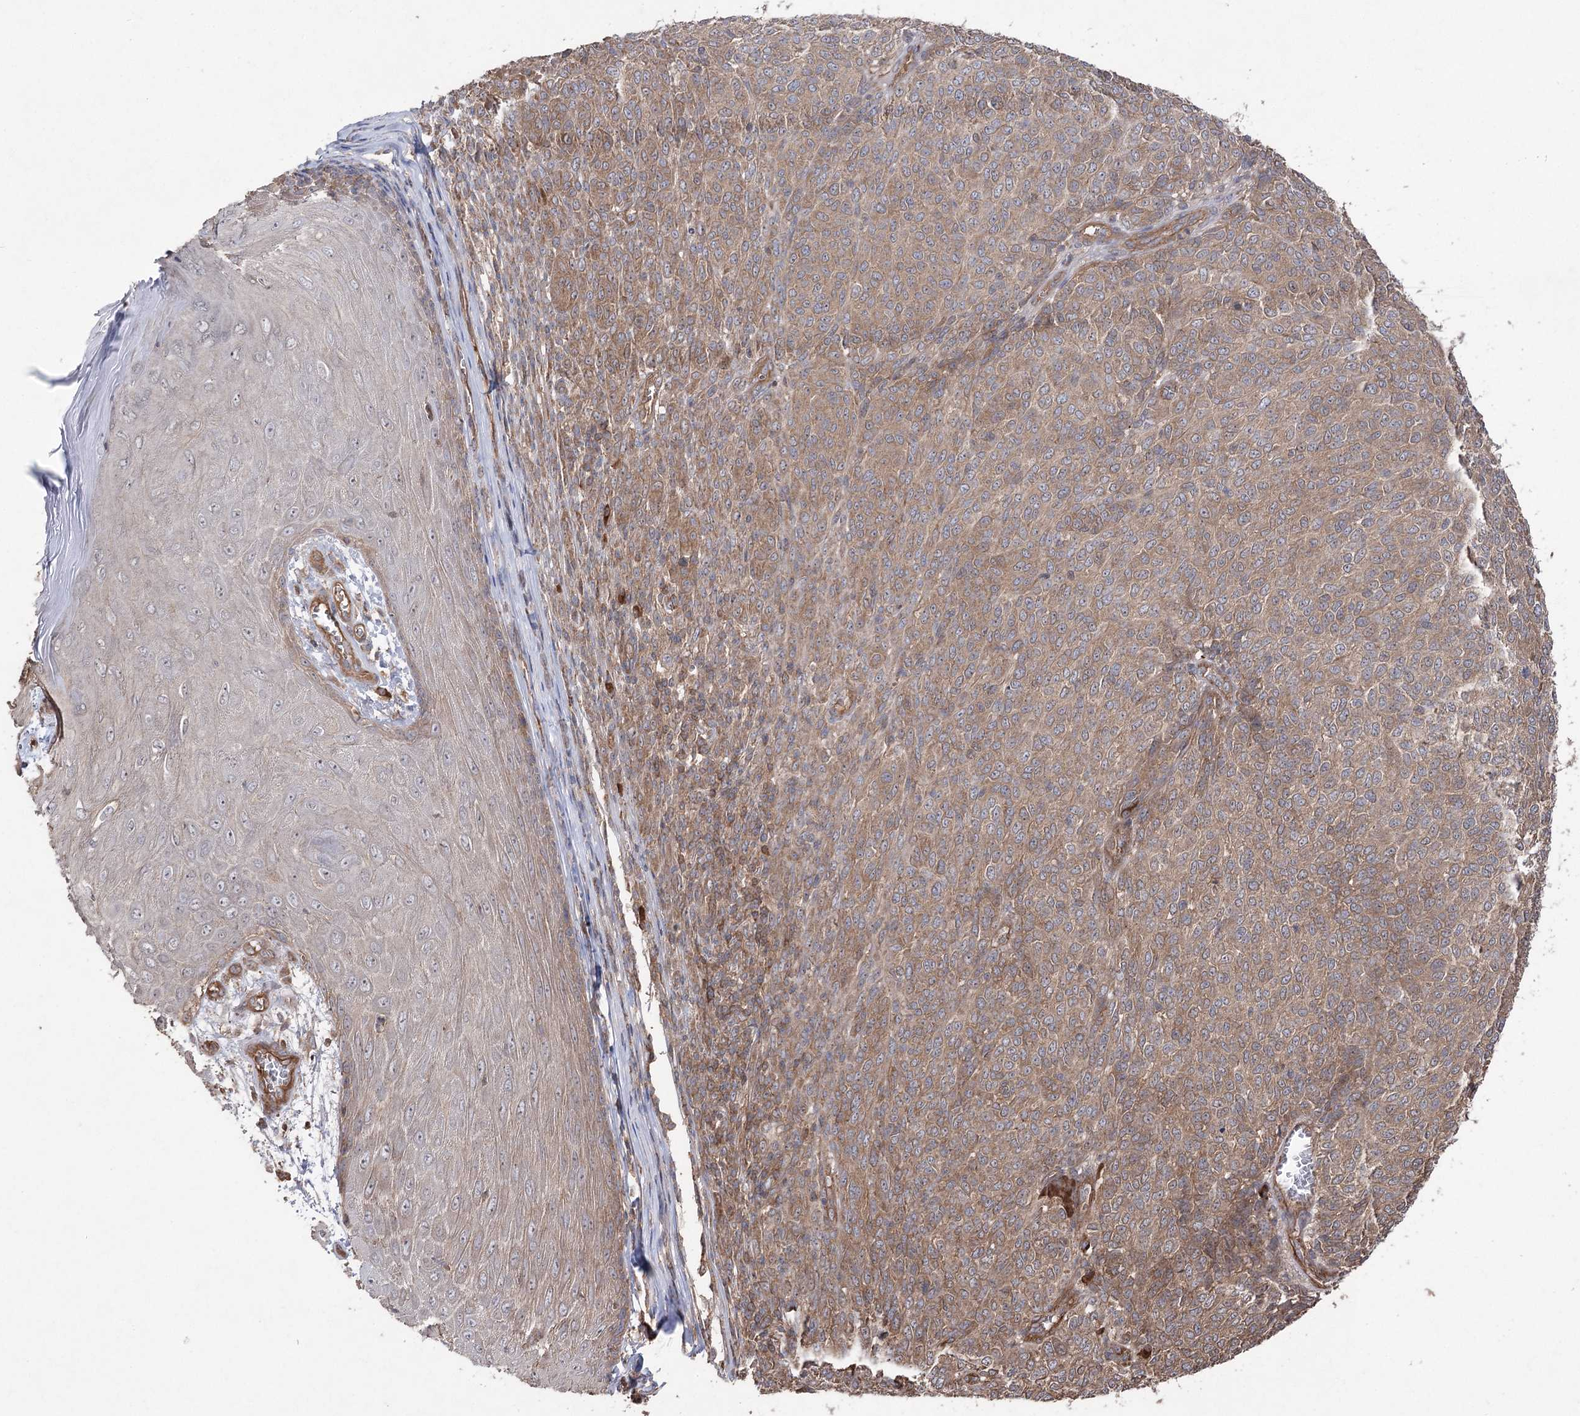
{"staining": {"intensity": "moderate", "quantity": ">75%", "location": "cytoplasmic/membranous"}, "tissue": "melanoma", "cell_type": "Tumor cells", "image_type": "cancer", "snomed": [{"axis": "morphology", "description": "Malignant melanoma, NOS"}, {"axis": "topography", "description": "Skin"}], "caption": "The histopathology image exhibits staining of melanoma, revealing moderate cytoplasmic/membranous protein positivity (brown color) within tumor cells. (DAB (3,3'-diaminobenzidine) = brown stain, brightfield microscopy at high magnification).", "gene": "LARS2", "patient": {"sex": "male", "age": 49}}